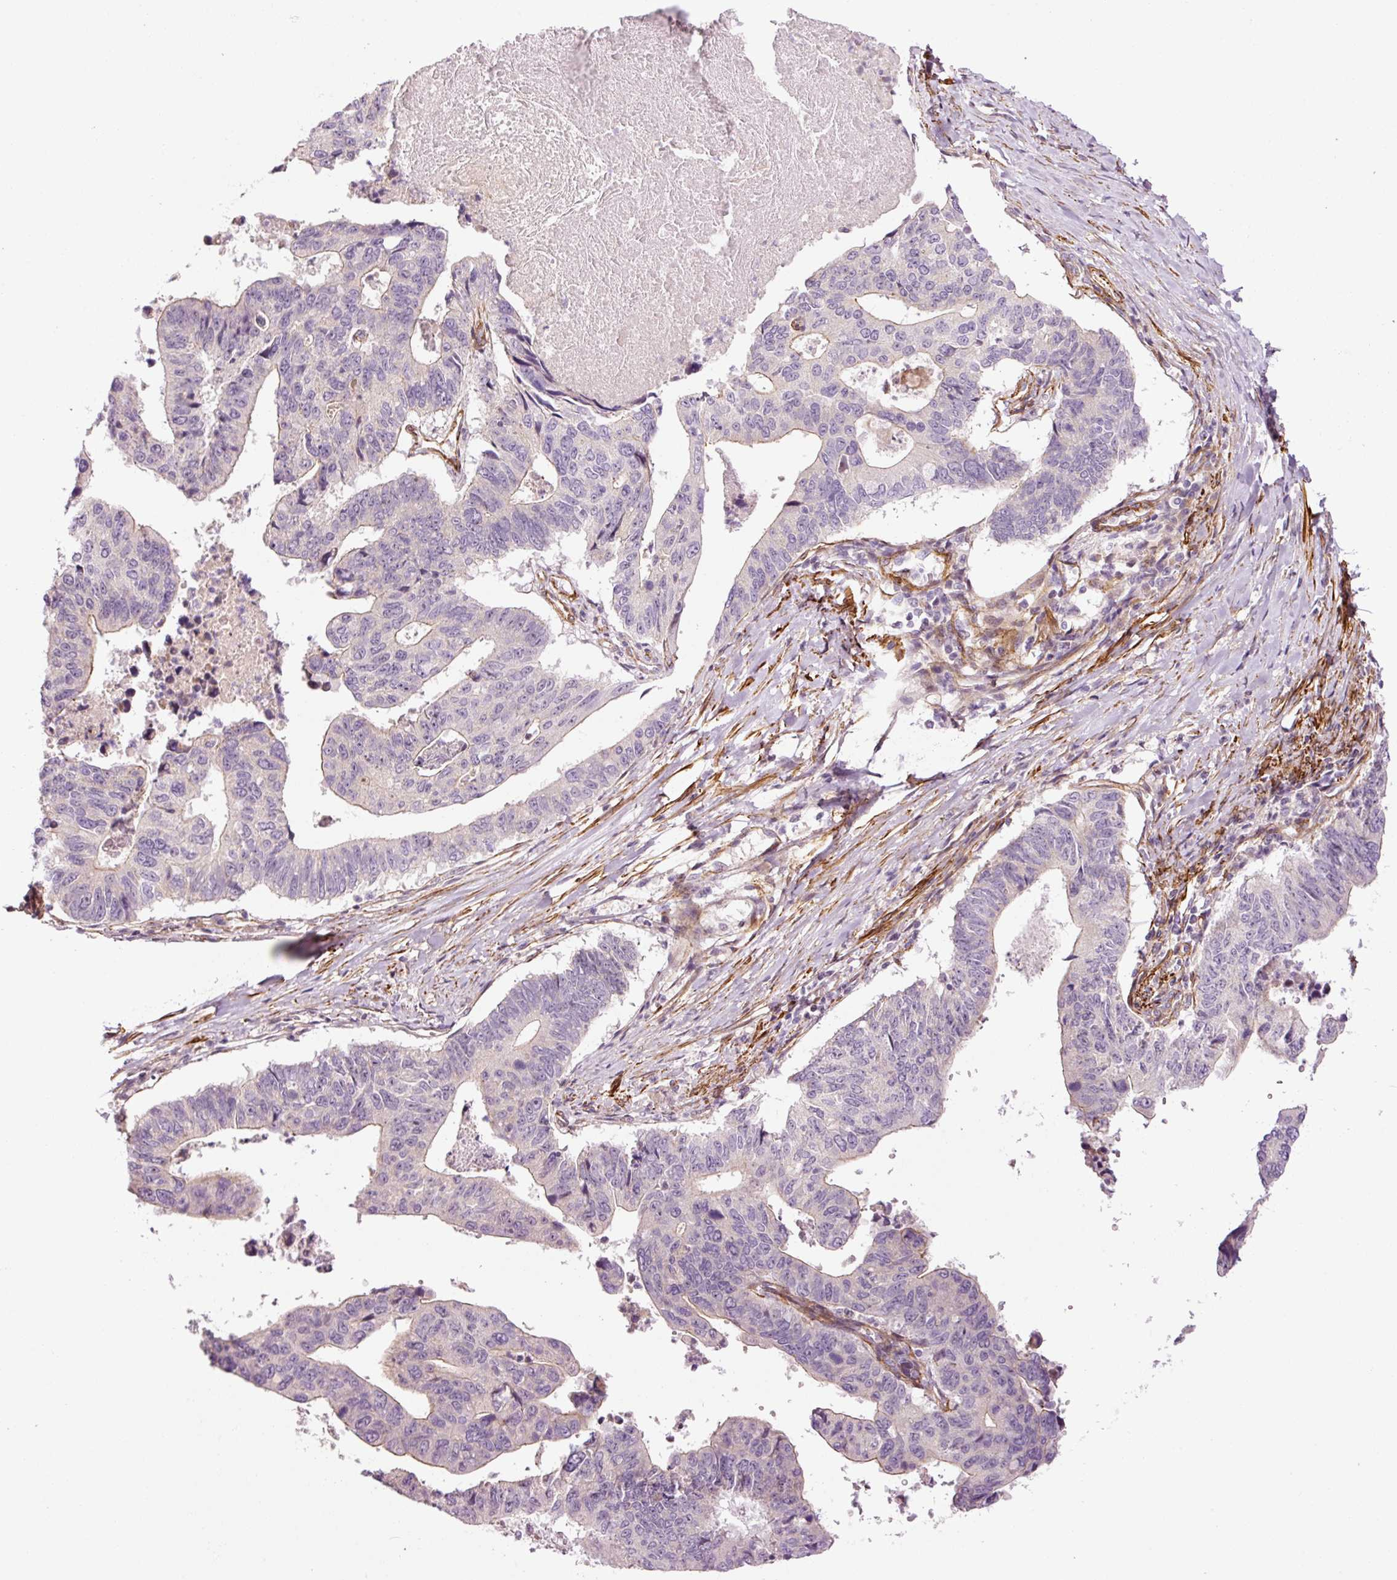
{"staining": {"intensity": "weak", "quantity": "25%-75%", "location": "cytoplasmic/membranous"}, "tissue": "stomach cancer", "cell_type": "Tumor cells", "image_type": "cancer", "snomed": [{"axis": "morphology", "description": "Adenocarcinoma, NOS"}, {"axis": "topography", "description": "Stomach"}], "caption": "A low amount of weak cytoplasmic/membranous expression is identified in about 25%-75% of tumor cells in stomach adenocarcinoma tissue.", "gene": "ANKRD20A1", "patient": {"sex": "male", "age": 59}}